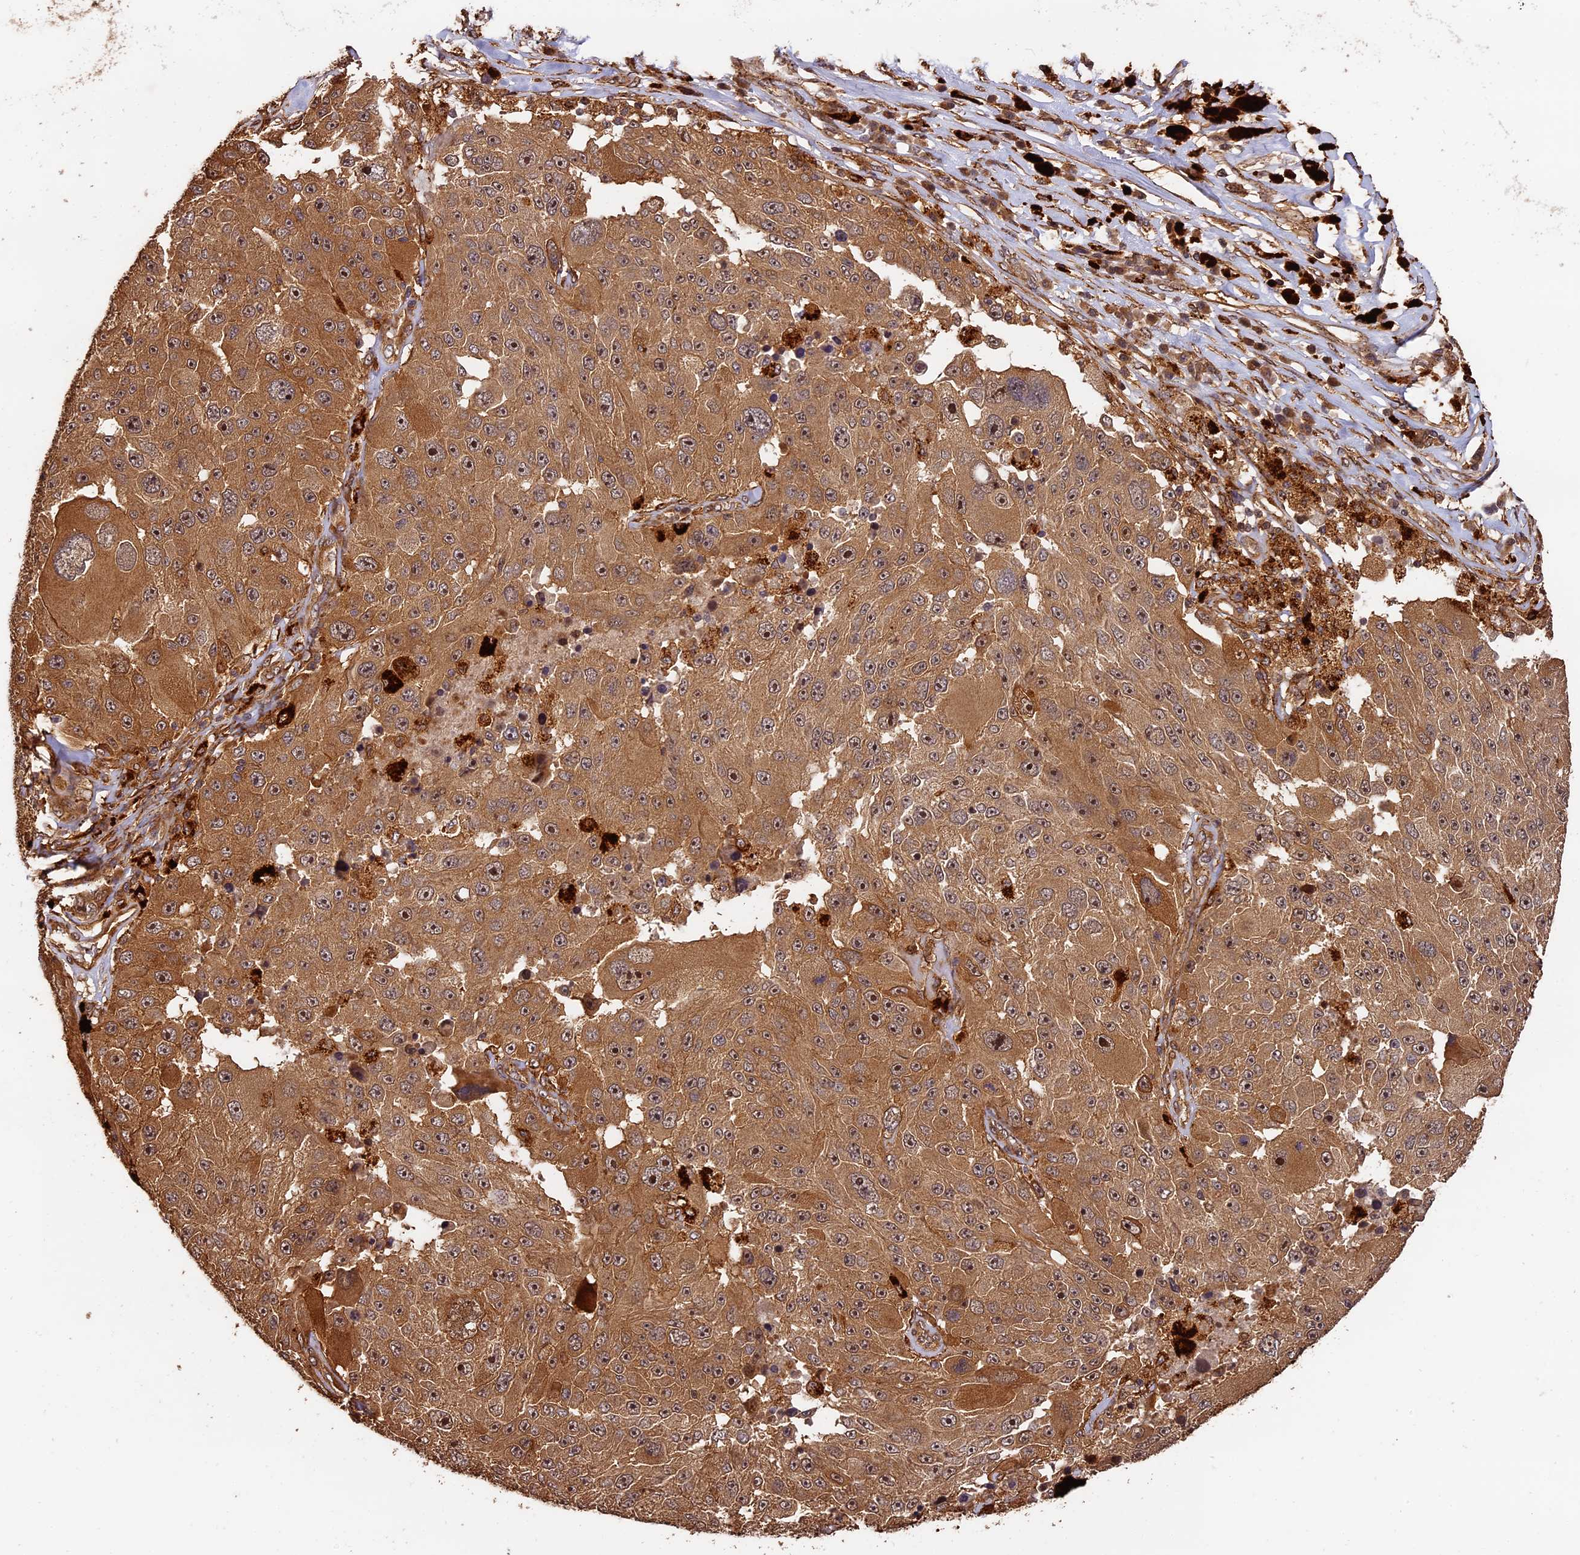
{"staining": {"intensity": "moderate", "quantity": ">75%", "location": "cytoplasmic/membranous,nuclear"}, "tissue": "melanoma", "cell_type": "Tumor cells", "image_type": "cancer", "snomed": [{"axis": "morphology", "description": "Malignant melanoma, Metastatic site"}, {"axis": "topography", "description": "Lymph node"}], "caption": "Melanoma tissue exhibits moderate cytoplasmic/membranous and nuclear staining in about >75% of tumor cells", "gene": "MMP15", "patient": {"sex": "male", "age": 62}}